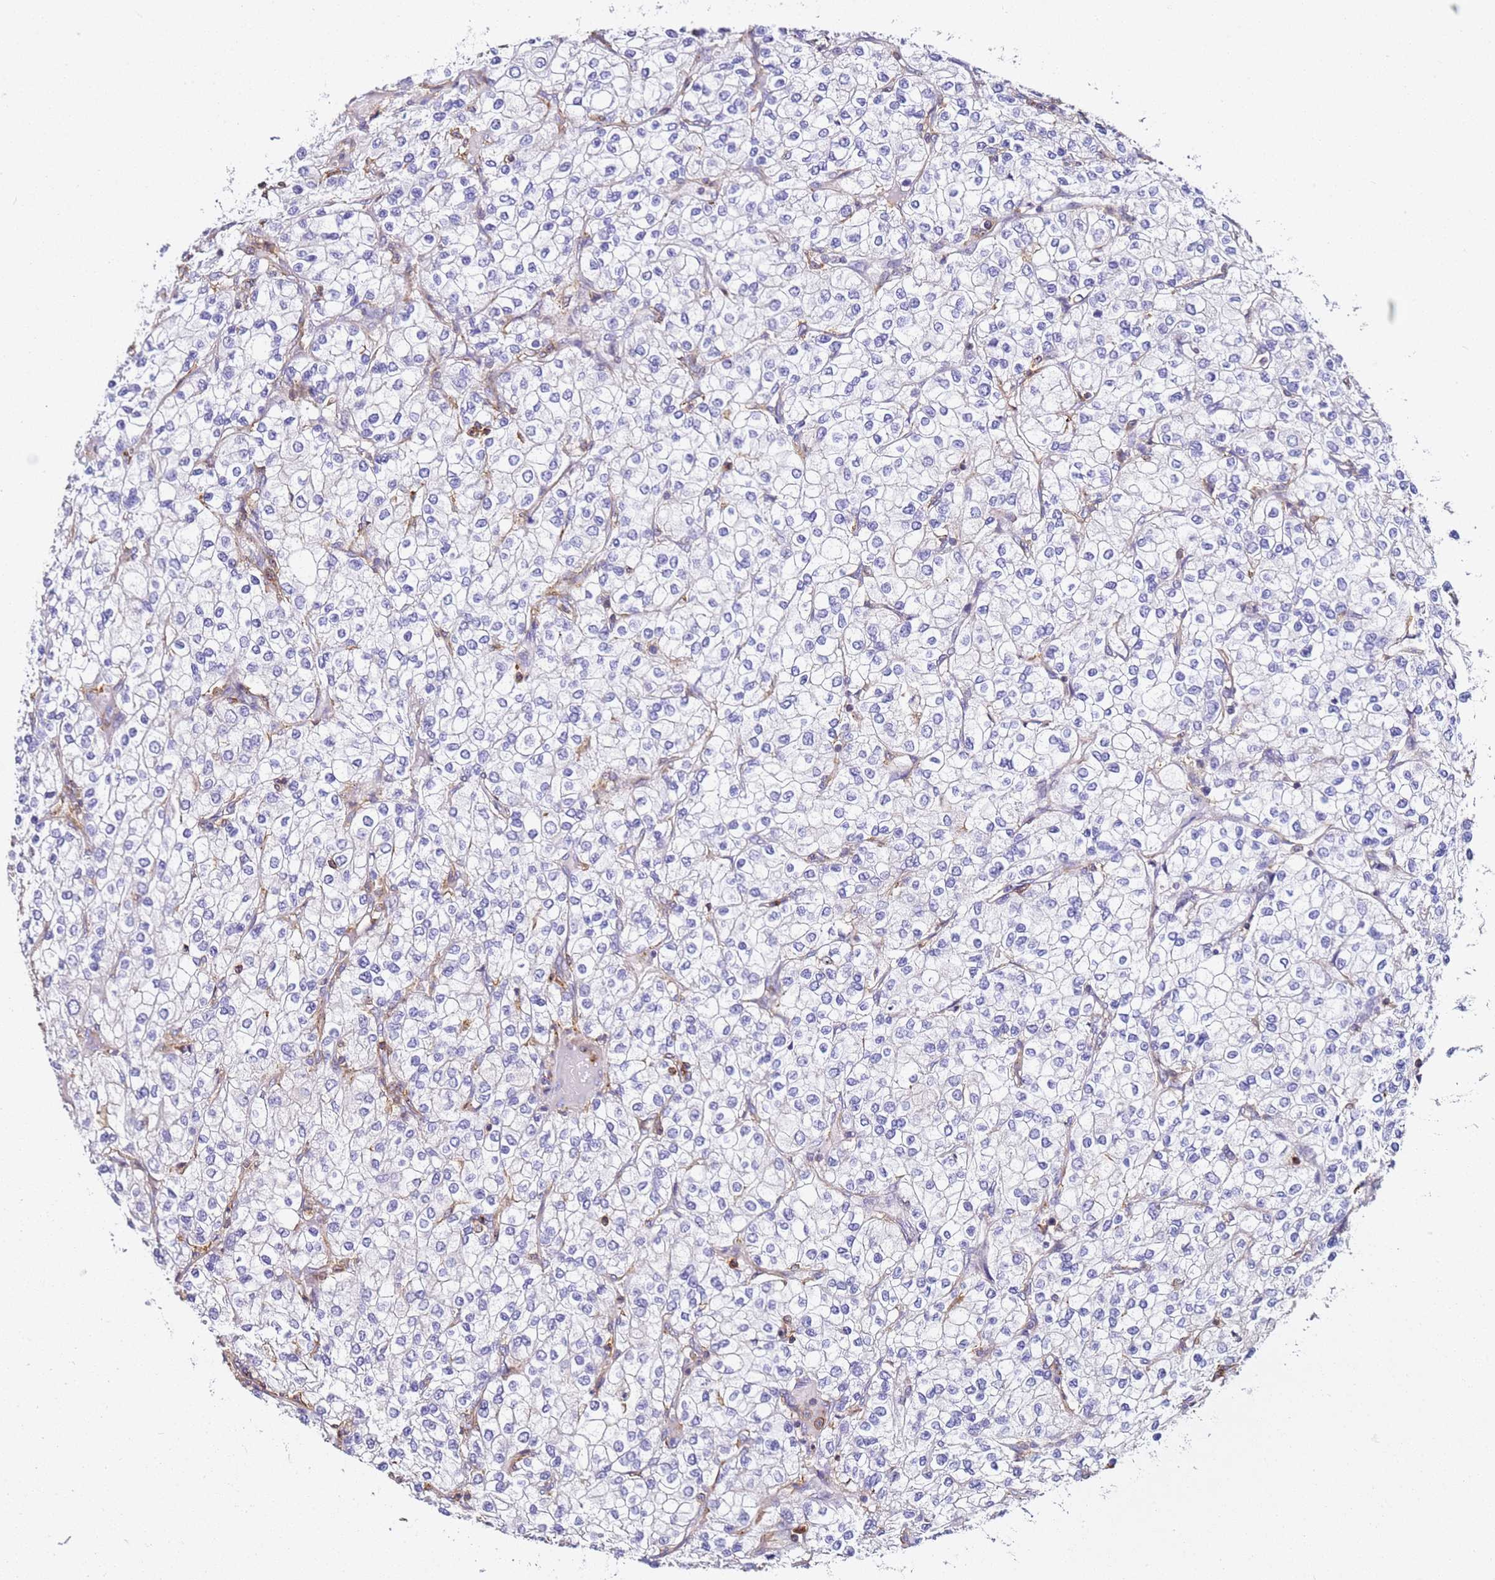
{"staining": {"intensity": "negative", "quantity": "none", "location": "none"}, "tissue": "renal cancer", "cell_type": "Tumor cells", "image_type": "cancer", "snomed": [{"axis": "morphology", "description": "Adenocarcinoma, NOS"}, {"axis": "topography", "description": "Kidney"}], "caption": "Photomicrograph shows no protein staining in tumor cells of renal cancer tissue.", "gene": "ZNF671", "patient": {"sex": "male", "age": 80}}